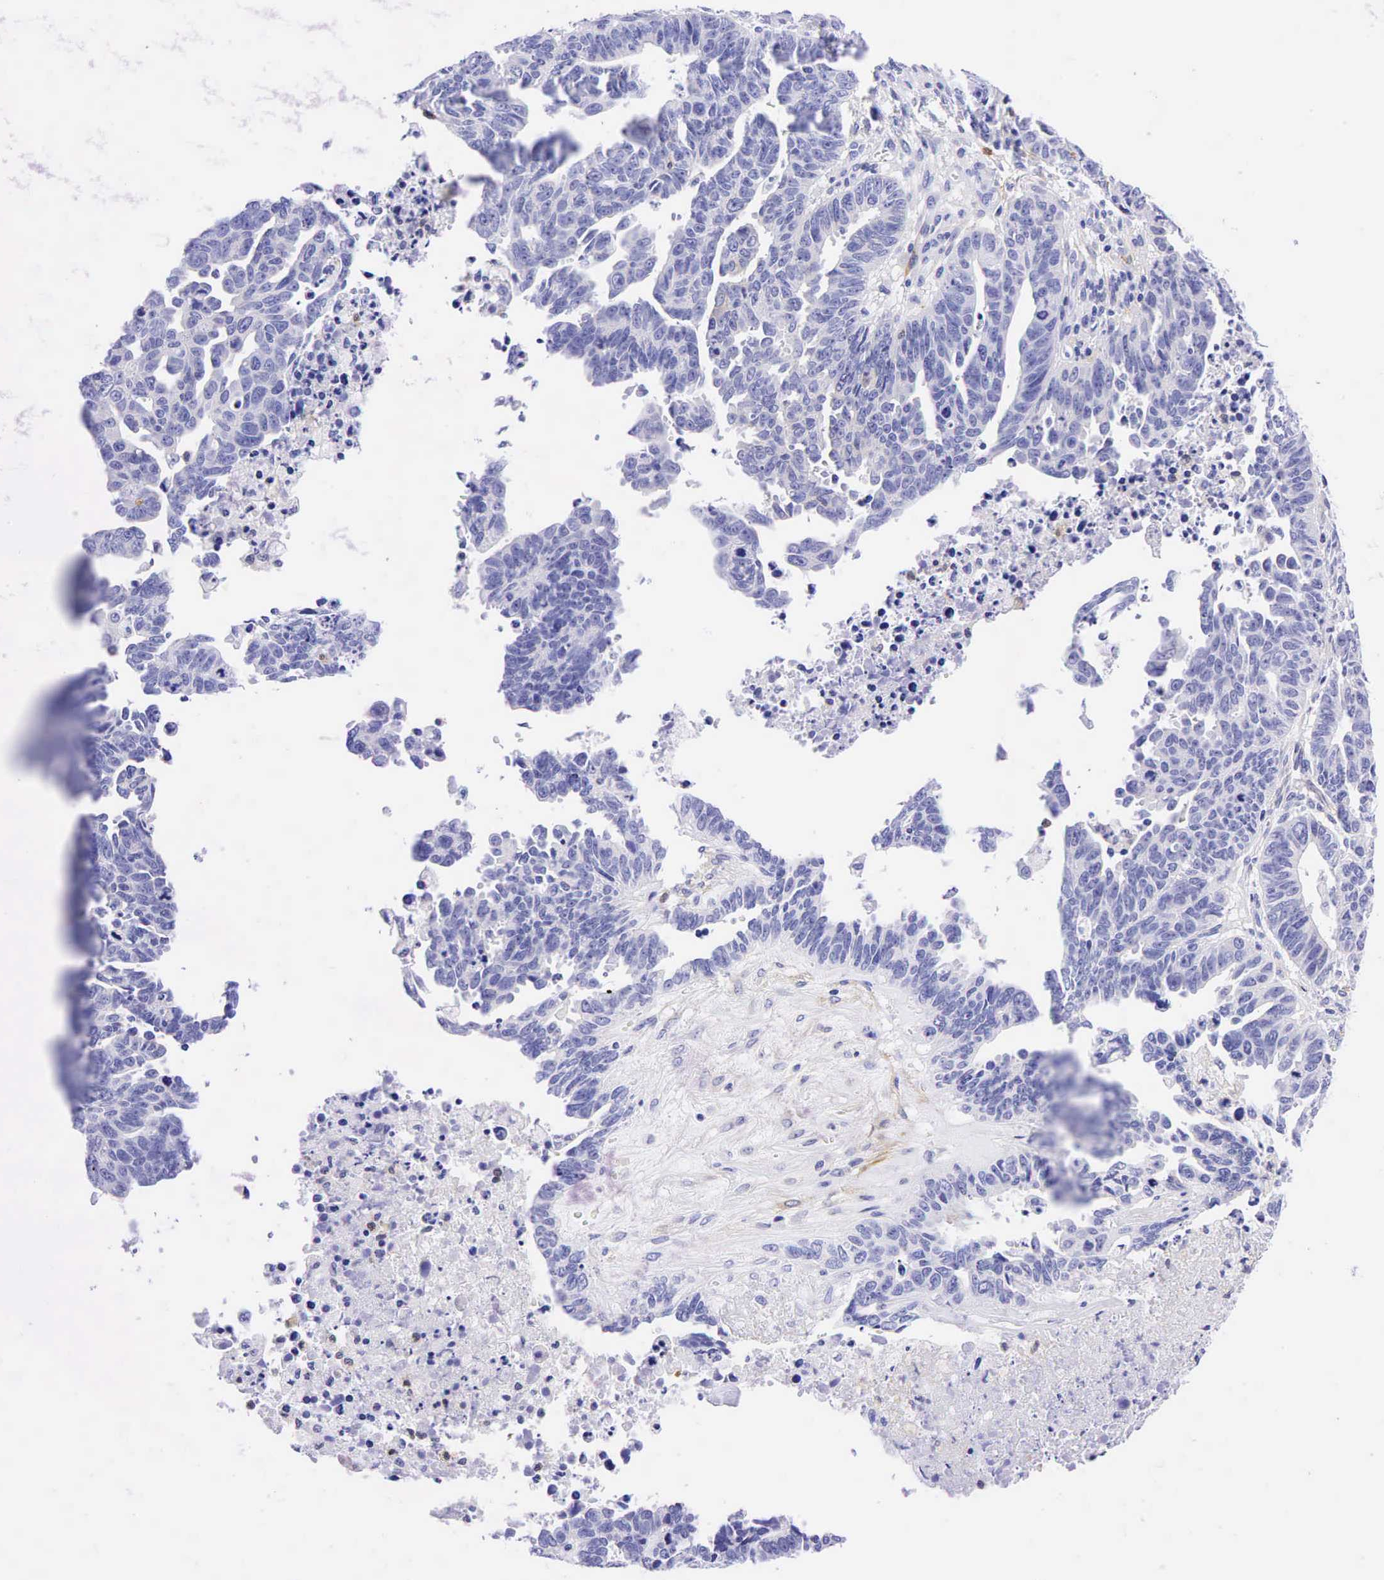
{"staining": {"intensity": "negative", "quantity": "none", "location": "none"}, "tissue": "ovarian cancer", "cell_type": "Tumor cells", "image_type": "cancer", "snomed": [{"axis": "morphology", "description": "Carcinoma, endometroid"}, {"axis": "morphology", "description": "Cystadenocarcinoma, serous, NOS"}, {"axis": "topography", "description": "Ovary"}], "caption": "Human ovarian cancer stained for a protein using immunohistochemistry (IHC) displays no positivity in tumor cells.", "gene": "TNFRSF8", "patient": {"sex": "female", "age": 45}}